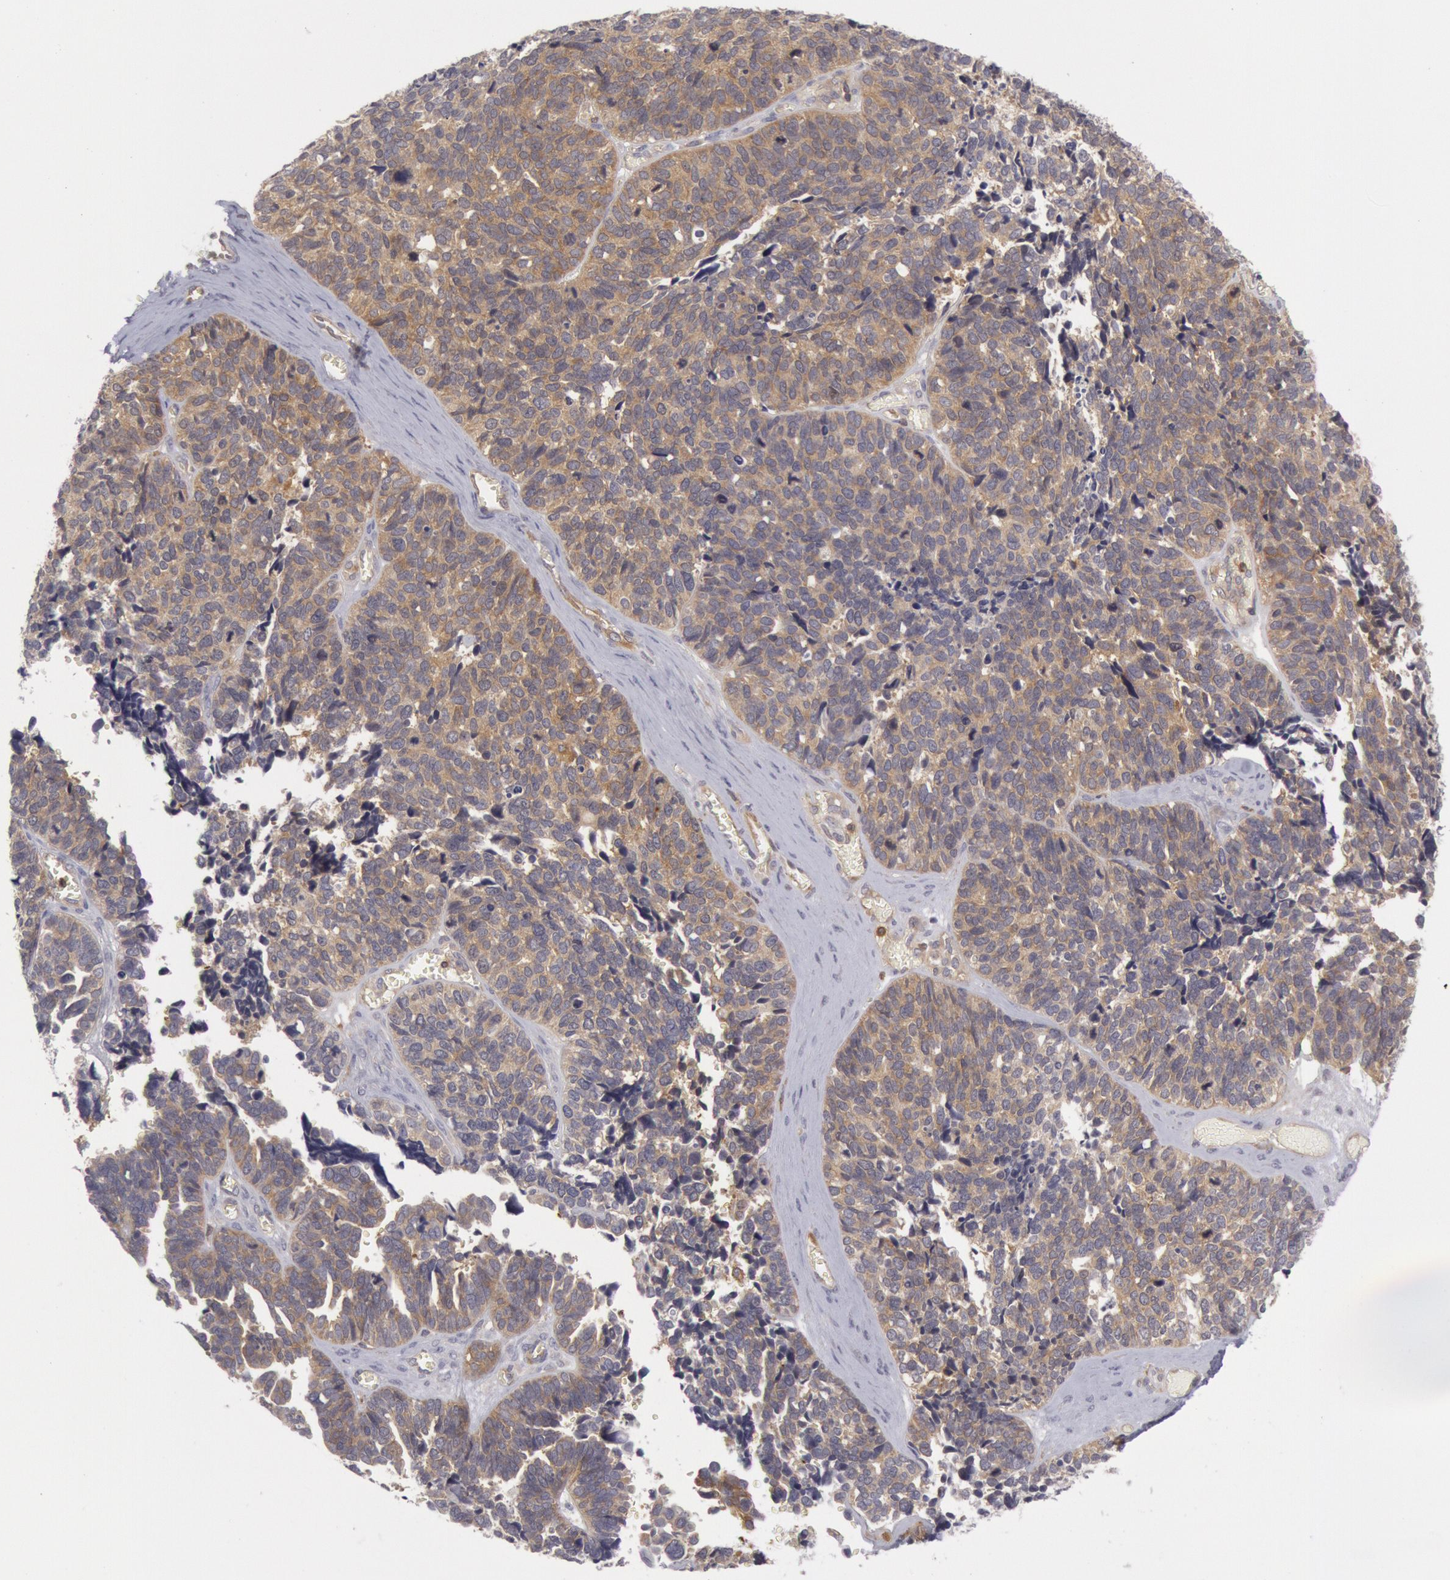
{"staining": {"intensity": "weak", "quantity": ">75%", "location": "cytoplasmic/membranous"}, "tissue": "ovarian cancer", "cell_type": "Tumor cells", "image_type": "cancer", "snomed": [{"axis": "morphology", "description": "Cystadenocarcinoma, serous, NOS"}, {"axis": "topography", "description": "Ovary"}], "caption": "Protein expression analysis of ovarian cancer (serous cystadenocarcinoma) displays weak cytoplasmic/membranous staining in about >75% of tumor cells. (DAB (3,3'-diaminobenzidine) IHC with brightfield microscopy, high magnification).", "gene": "IKBKB", "patient": {"sex": "female", "age": 77}}